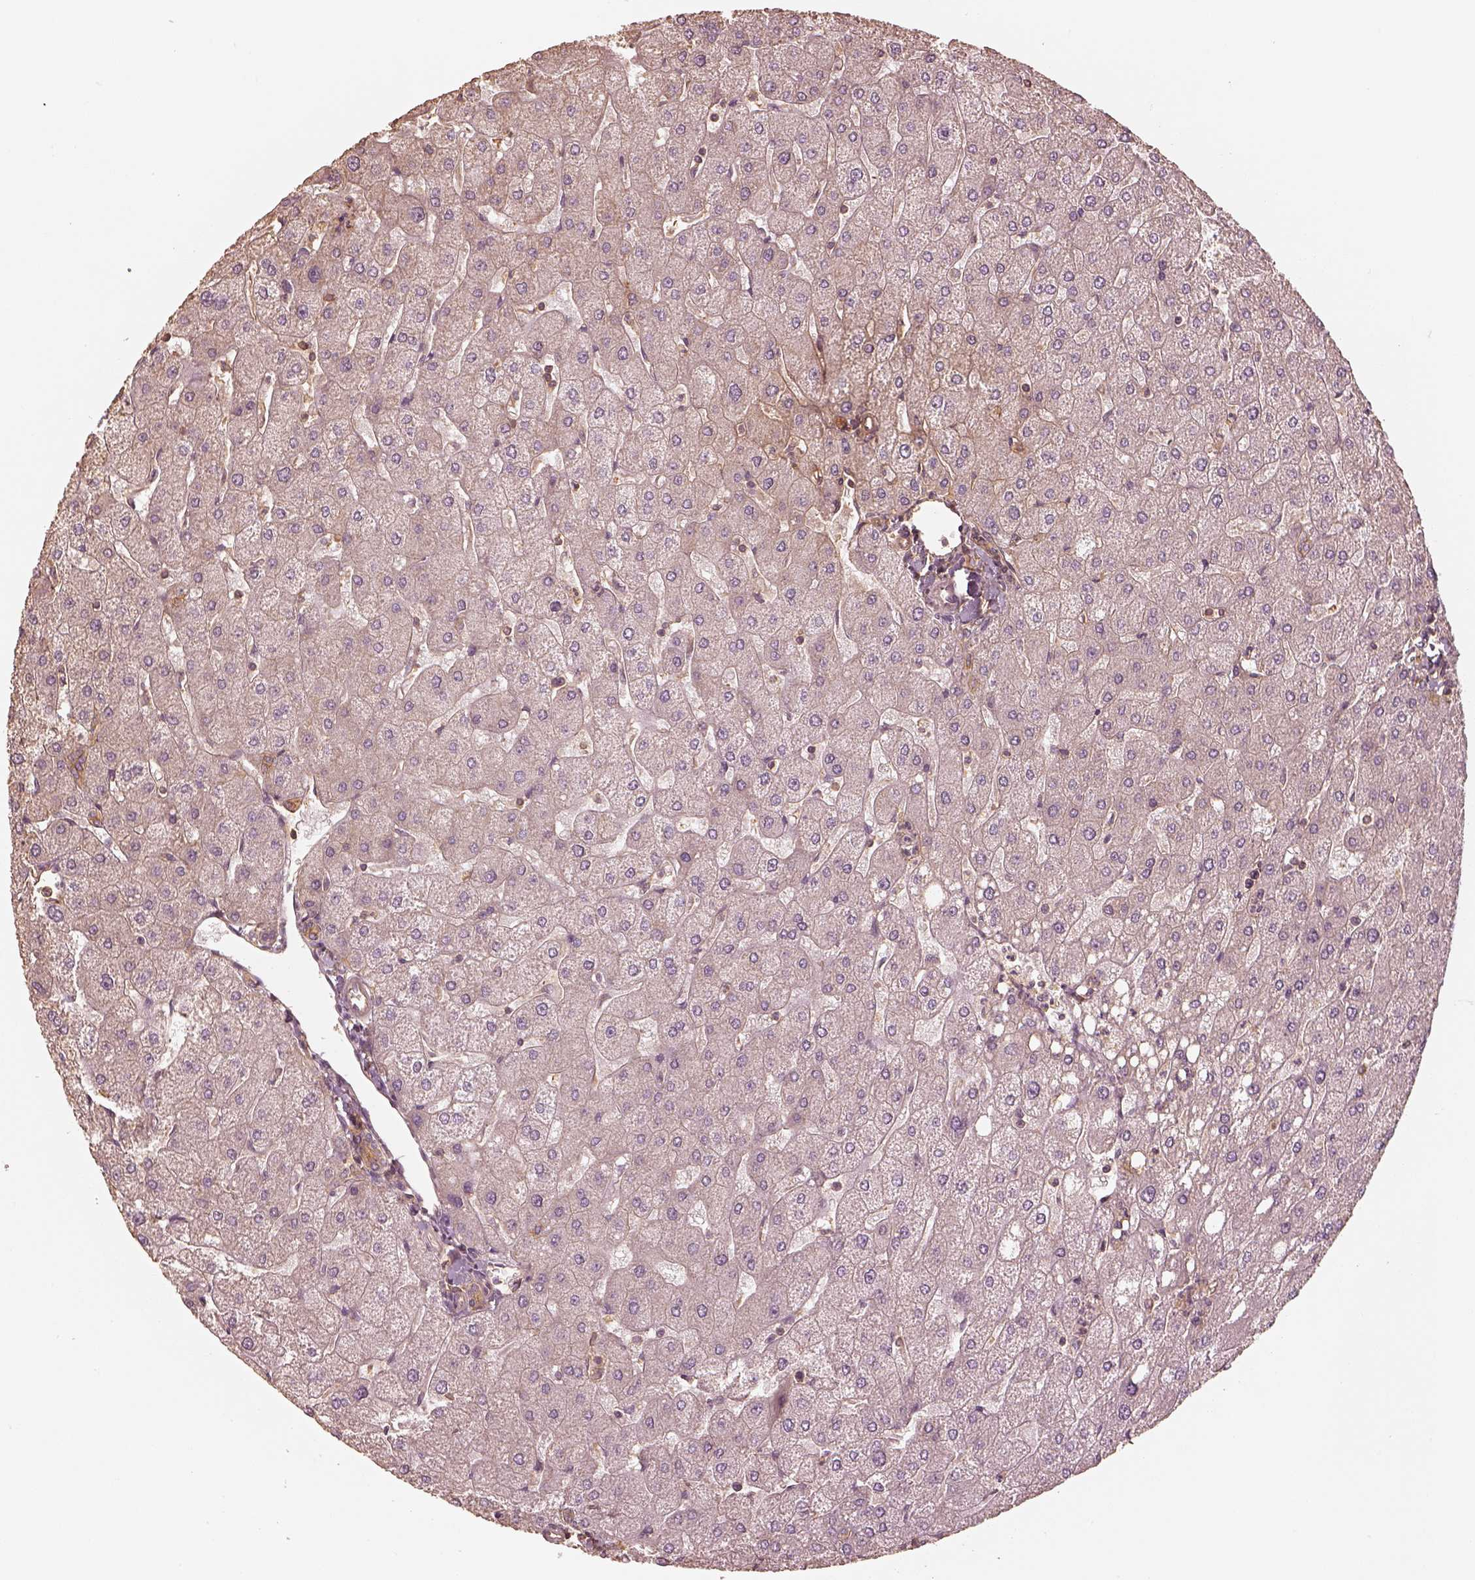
{"staining": {"intensity": "negative", "quantity": "none", "location": "none"}, "tissue": "liver", "cell_type": "Cholangiocytes", "image_type": "normal", "snomed": [{"axis": "morphology", "description": "Normal tissue, NOS"}, {"axis": "topography", "description": "Liver"}], "caption": "High magnification brightfield microscopy of unremarkable liver stained with DAB (brown) and counterstained with hematoxylin (blue): cholangiocytes show no significant positivity. (DAB immunohistochemistry visualized using brightfield microscopy, high magnification).", "gene": "WDR7", "patient": {"sex": "male", "age": 67}}